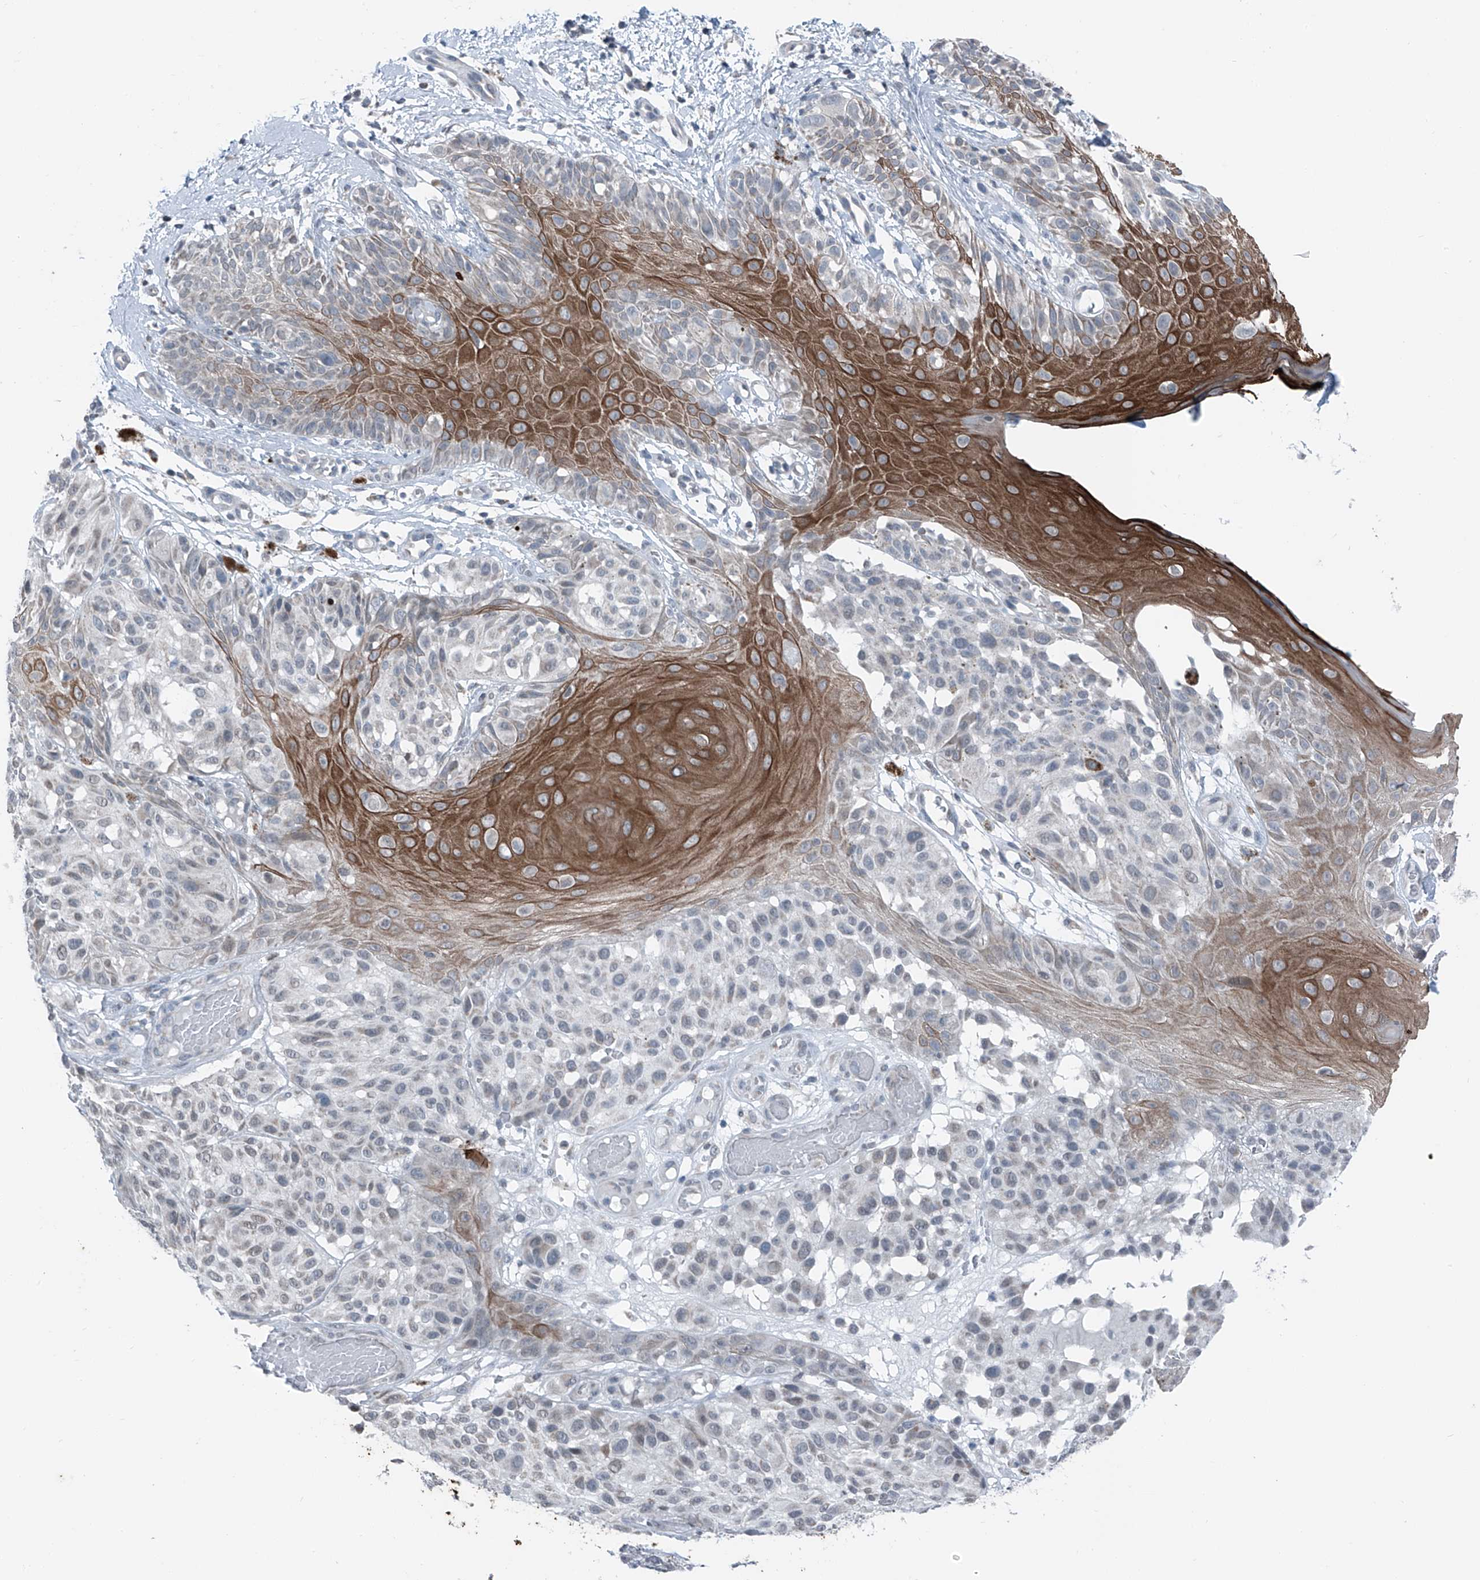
{"staining": {"intensity": "negative", "quantity": "none", "location": "none"}, "tissue": "melanoma", "cell_type": "Tumor cells", "image_type": "cancer", "snomed": [{"axis": "morphology", "description": "Malignant melanoma, NOS"}, {"axis": "topography", "description": "Skin"}], "caption": "Malignant melanoma was stained to show a protein in brown. There is no significant staining in tumor cells.", "gene": "DYRK1B", "patient": {"sex": "male", "age": 83}}